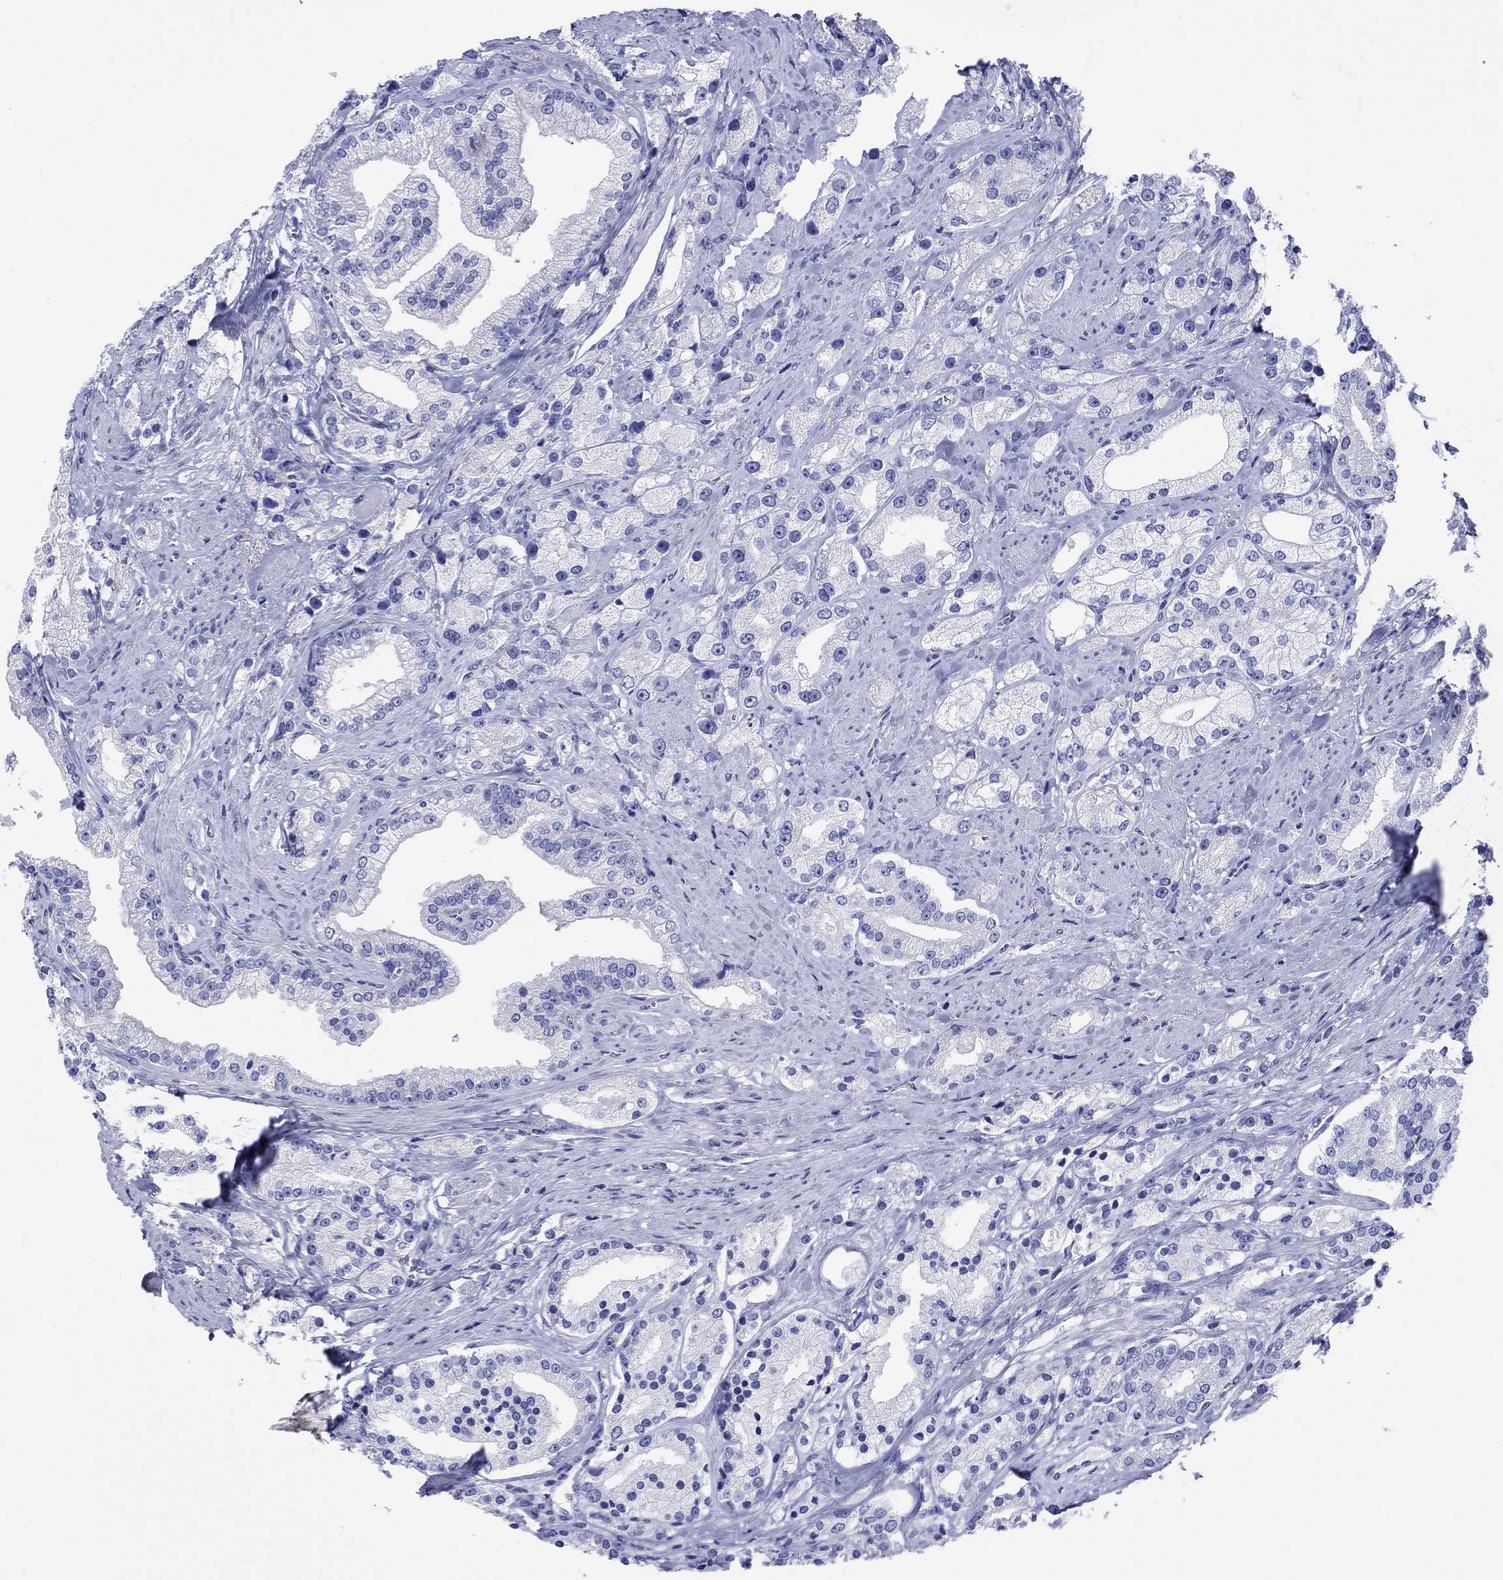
{"staining": {"intensity": "negative", "quantity": "none", "location": "none"}, "tissue": "prostate cancer", "cell_type": "Tumor cells", "image_type": "cancer", "snomed": [{"axis": "morphology", "description": "Adenocarcinoma, NOS"}, {"axis": "topography", "description": "Prostate and seminal vesicle, NOS"}, {"axis": "topography", "description": "Prostate"}], "caption": "Adenocarcinoma (prostate) was stained to show a protein in brown. There is no significant expression in tumor cells.", "gene": "SLC1A2", "patient": {"sex": "male", "age": 67}}